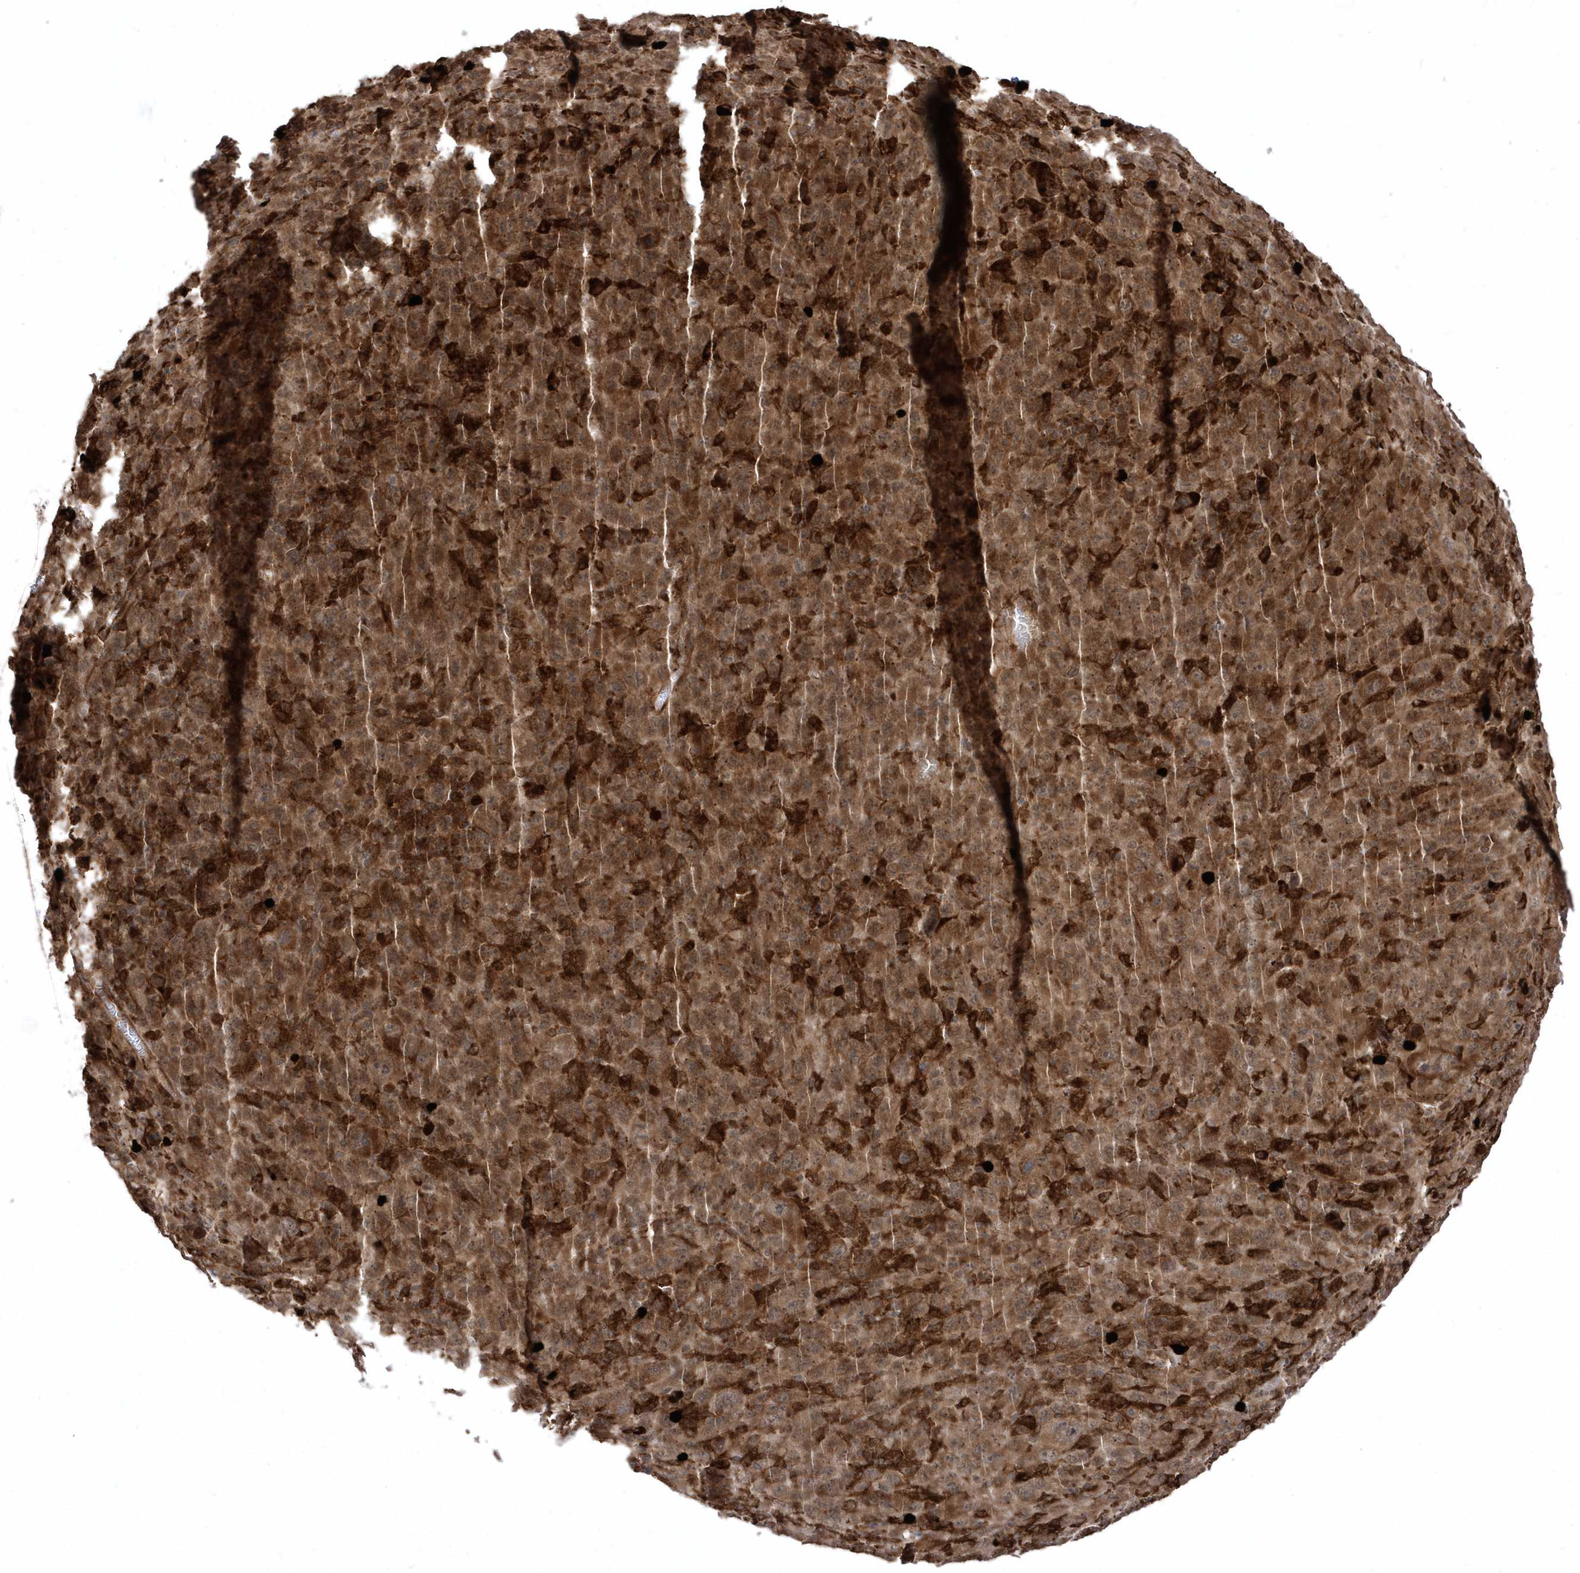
{"staining": {"intensity": "moderate", "quantity": ">75%", "location": "cytoplasmic/membranous,nuclear"}, "tissue": "melanoma", "cell_type": "Tumor cells", "image_type": "cancer", "snomed": [{"axis": "morphology", "description": "Malignant melanoma, Metastatic site"}, {"axis": "topography", "description": "Skin"}], "caption": "Tumor cells display medium levels of moderate cytoplasmic/membranous and nuclear staining in approximately >75% of cells in malignant melanoma (metastatic site).", "gene": "EPC2", "patient": {"sex": "female", "age": 56}}